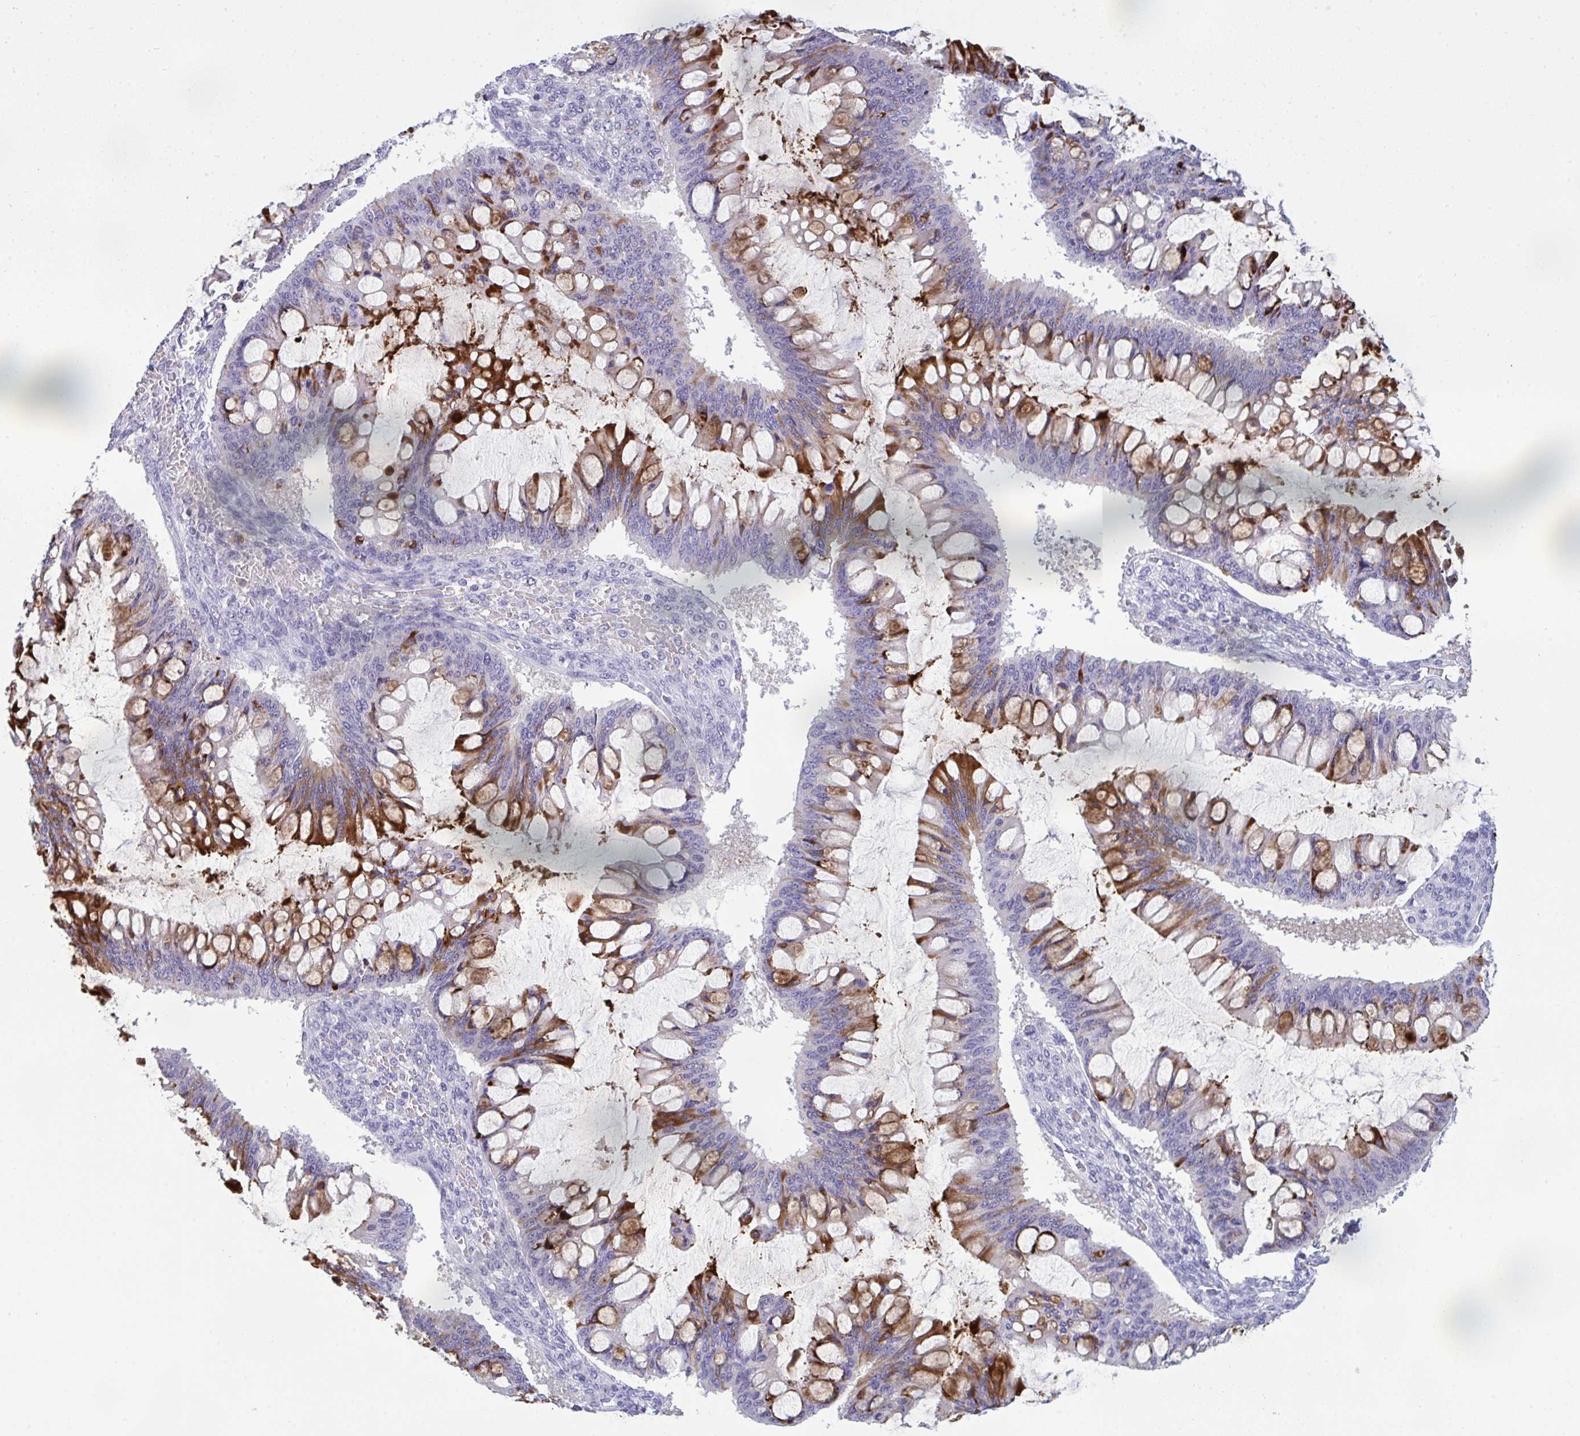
{"staining": {"intensity": "strong", "quantity": "<25%", "location": "cytoplasmic/membranous"}, "tissue": "ovarian cancer", "cell_type": "Tumor cells", "image_type": "cancer", "snomed": [{"axis": "morphology", "description": "Cystadenocarcinoma, mucinous, NOS"}, {"axis": "topography", "description": "Ovary"}], "caption": "About <25% of tumor cells in ovarian cancer (mucinous cystadenocarcinoma) reveal strong cytoplasmic/membranous protein expression as visualized by brown immunohistochemical staining.", "gene": "ARHGAP42", "patient": {"sex": "female", "age": 73}}